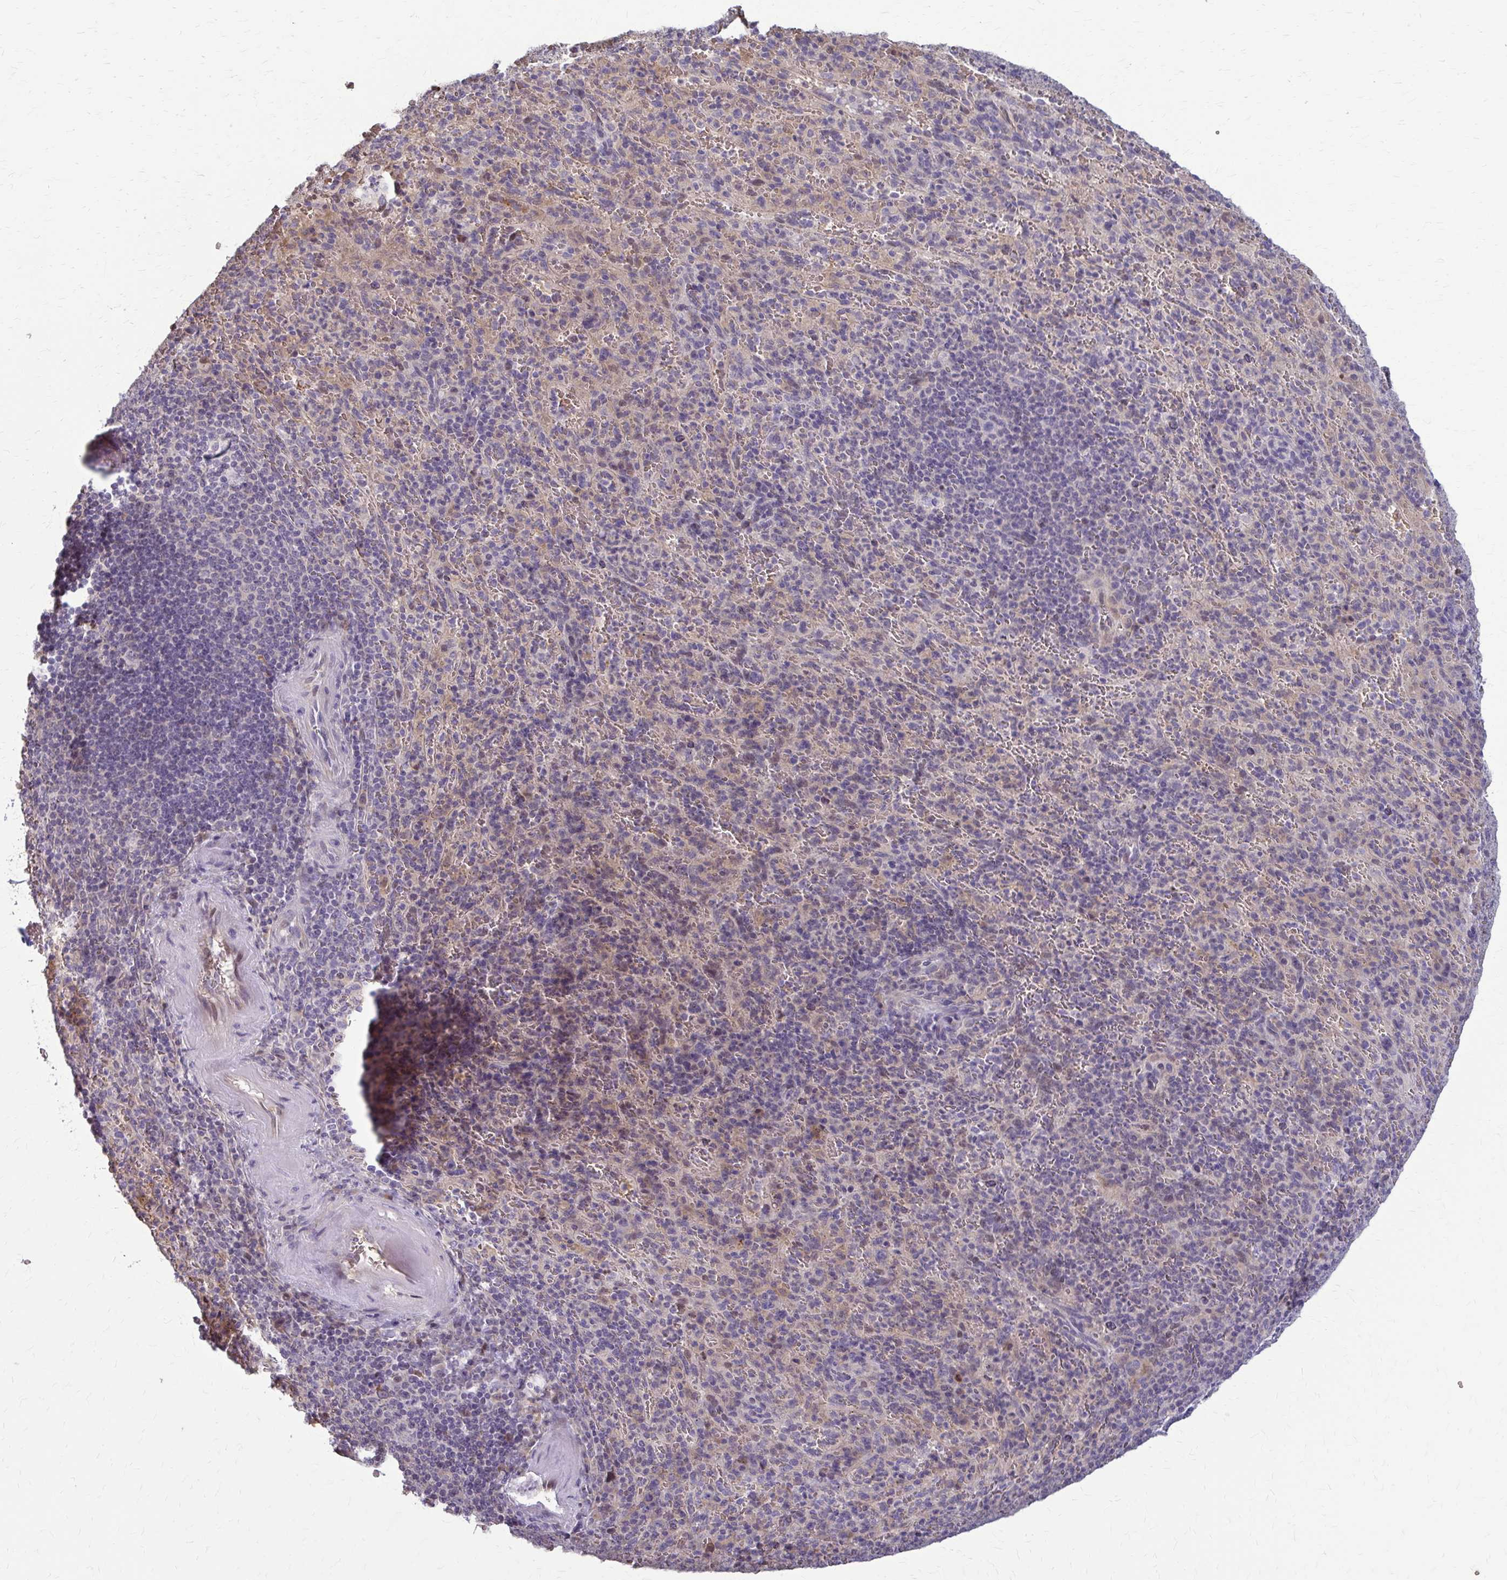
{"staining": {"intensity": "negative", "quantity": "none", "location": "none"}, "tissue": "spleen", "cell_type": "Cells in red pulp", "image_type": "normal", "snomed": [{"axis": "morphology", "description": "Normal tissue, NOS"}, {"axis": "topography", "description": "Spleen"}], "caption": "IHC of normal human spleen reveals no staining in cells in red pulp. (DAB (3,3'-diaminobenzidine) immunohistochemistry visualized using brightfield microscopy, high magnification).", "gene": "ZNF34", "patient": {"sex": "male", "age": 57}}